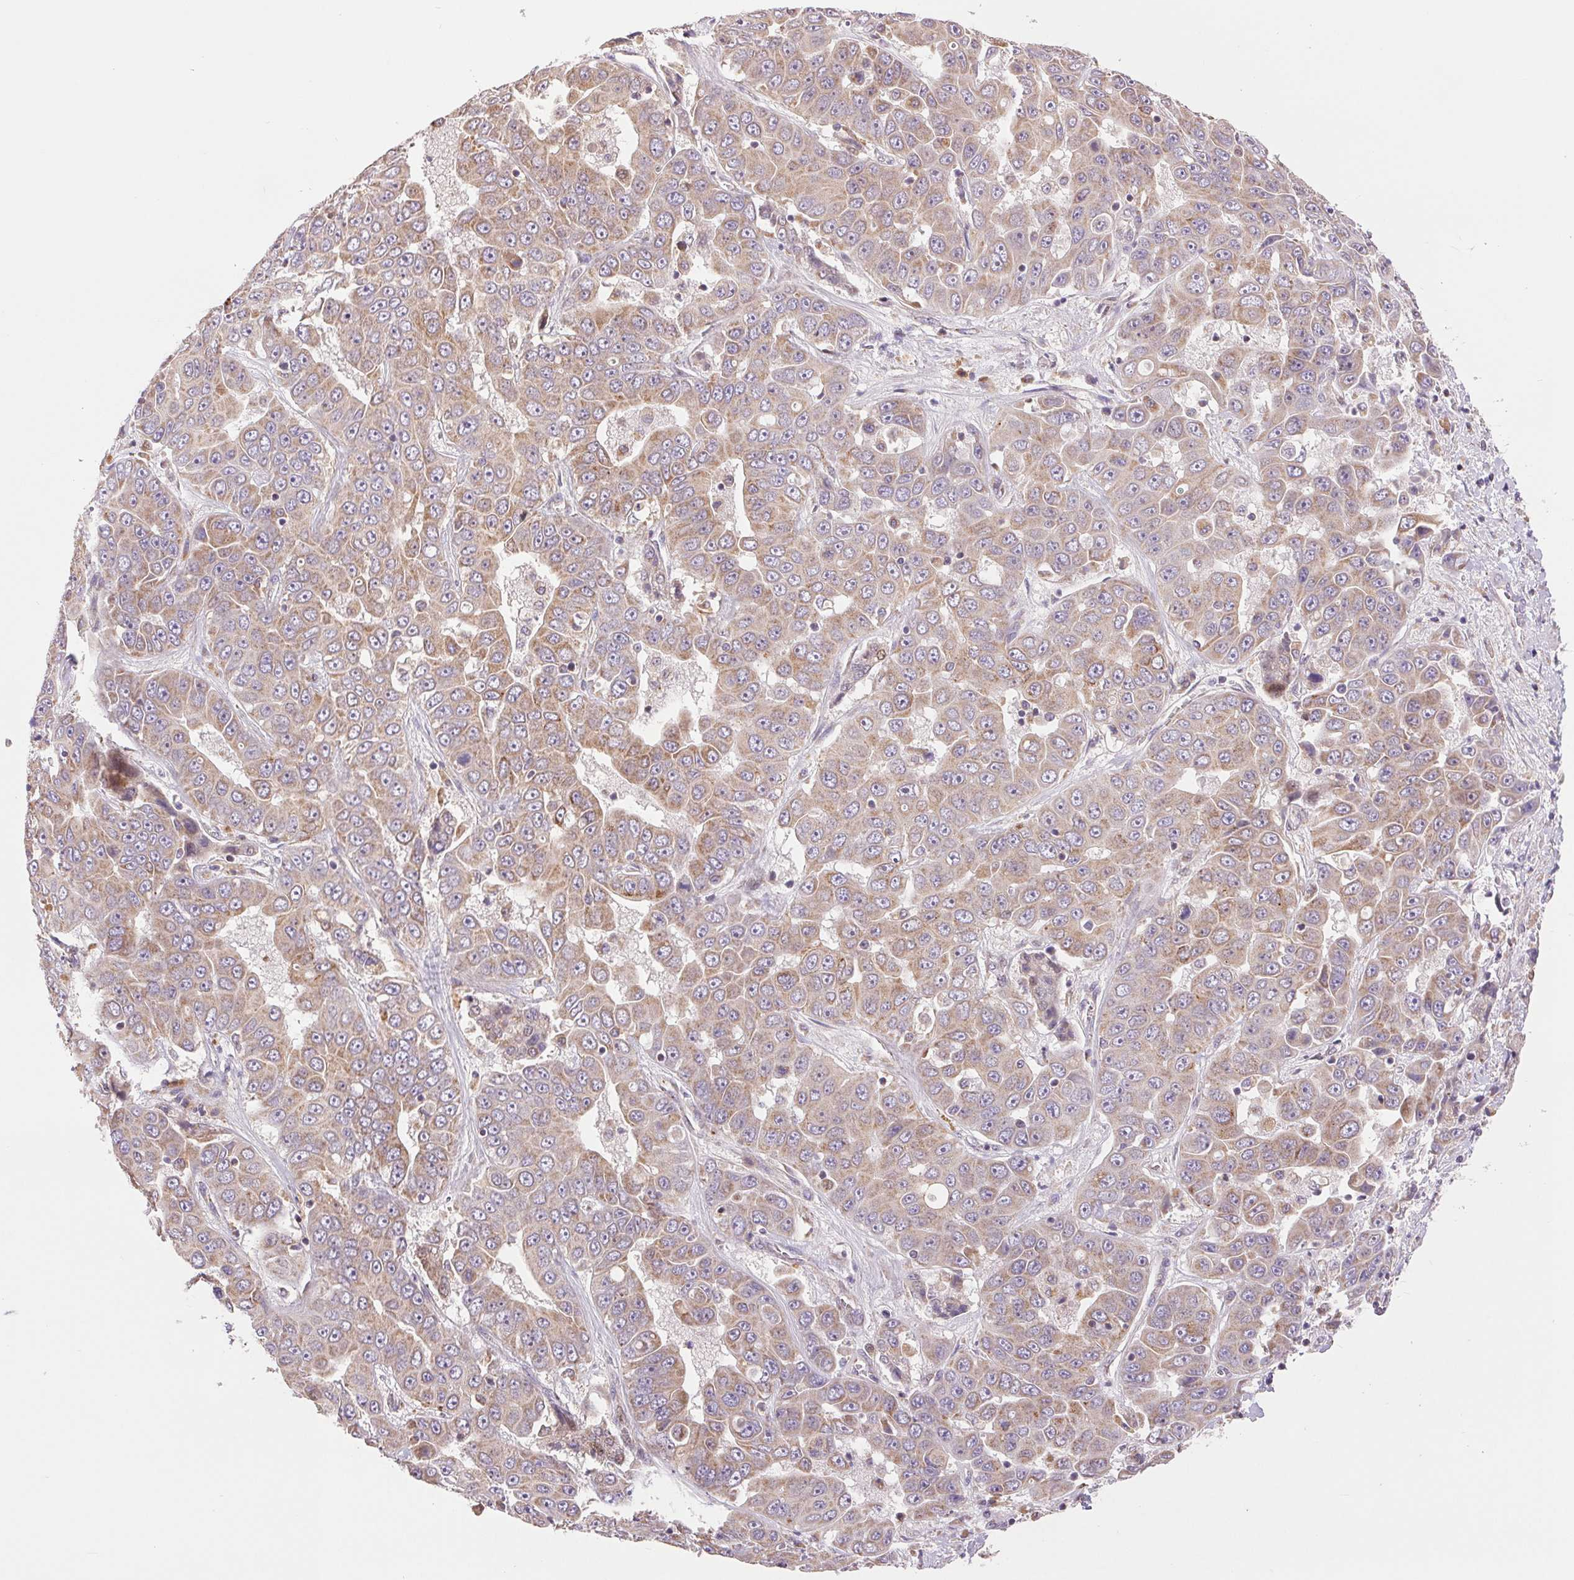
{"staining": {"intensity": "weak", "quantity": ">75%", "location": "cytoplasmic/membranous"}, "tissue": "liver cancer", "cell_type": "Tumor cells", "image_type": "cancer", "snomed": [{"axis": "morphology", "description": "Cholangiocarcinoma"}, {"axis": "topography", "description": "Liver"}], "caption": "Liver cholangiocarcinoma stained with a protein marker demonstrates weak staining in tumor cells.", "gene": "DGUOK", "patient": {"sex": "female", "age": 52}}